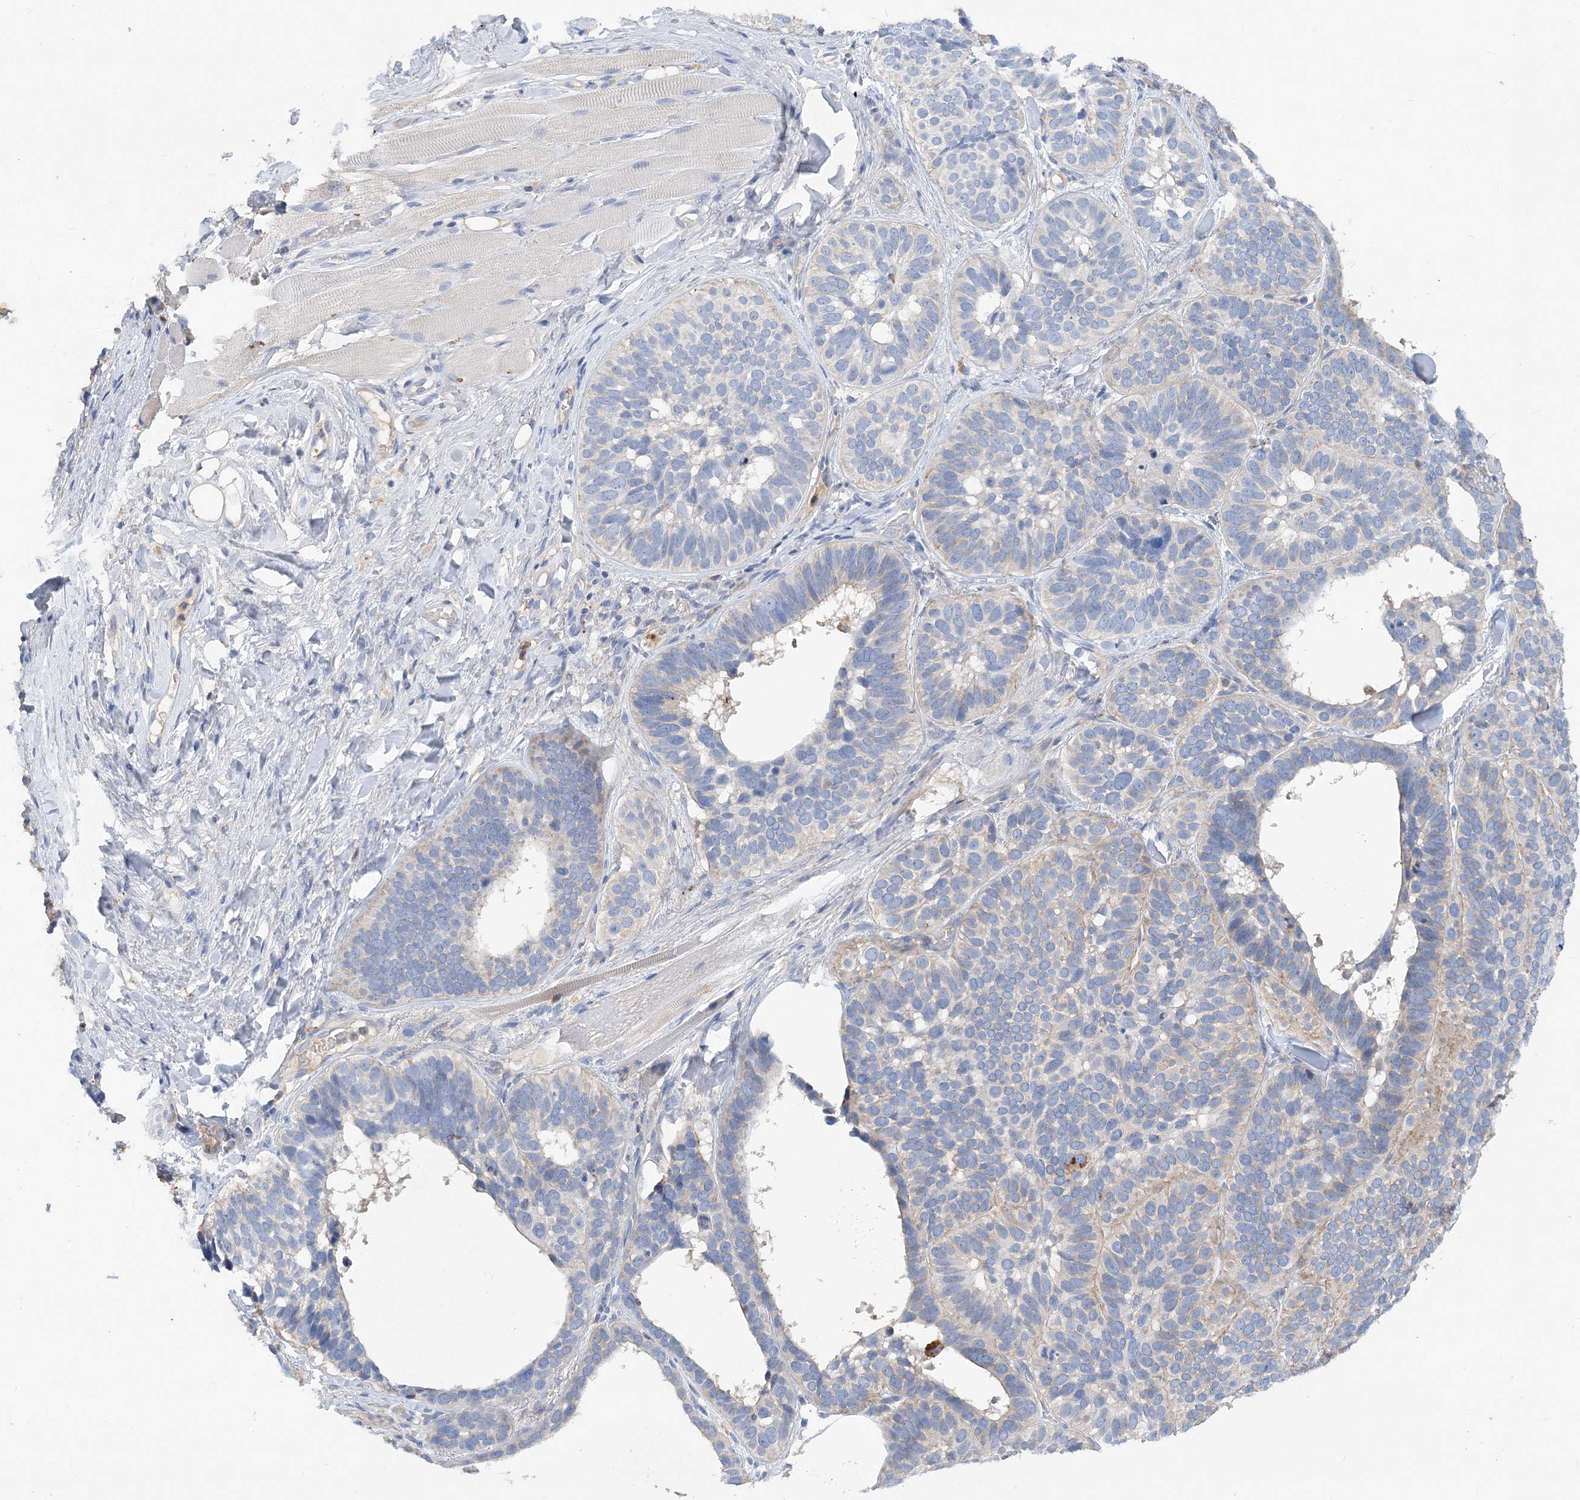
{"staining": {"intensity": "negative", "quantity": "none", "location": "none"}, "tissue": "skin cancer", "cell_type": "Tumor cells", "image_type": "cancer", "snomed": [{"axis": "morphology", "description": "Basal cell carcinoma"}, {"axis": "topography", "description": "Skin"}], "caption": "Micrograph shows no protein staining in tumor cells of basal cell carcinoma (skin) tissue.", "gene": "GRINA", "patient": {"sex": "male", "age": 62}}